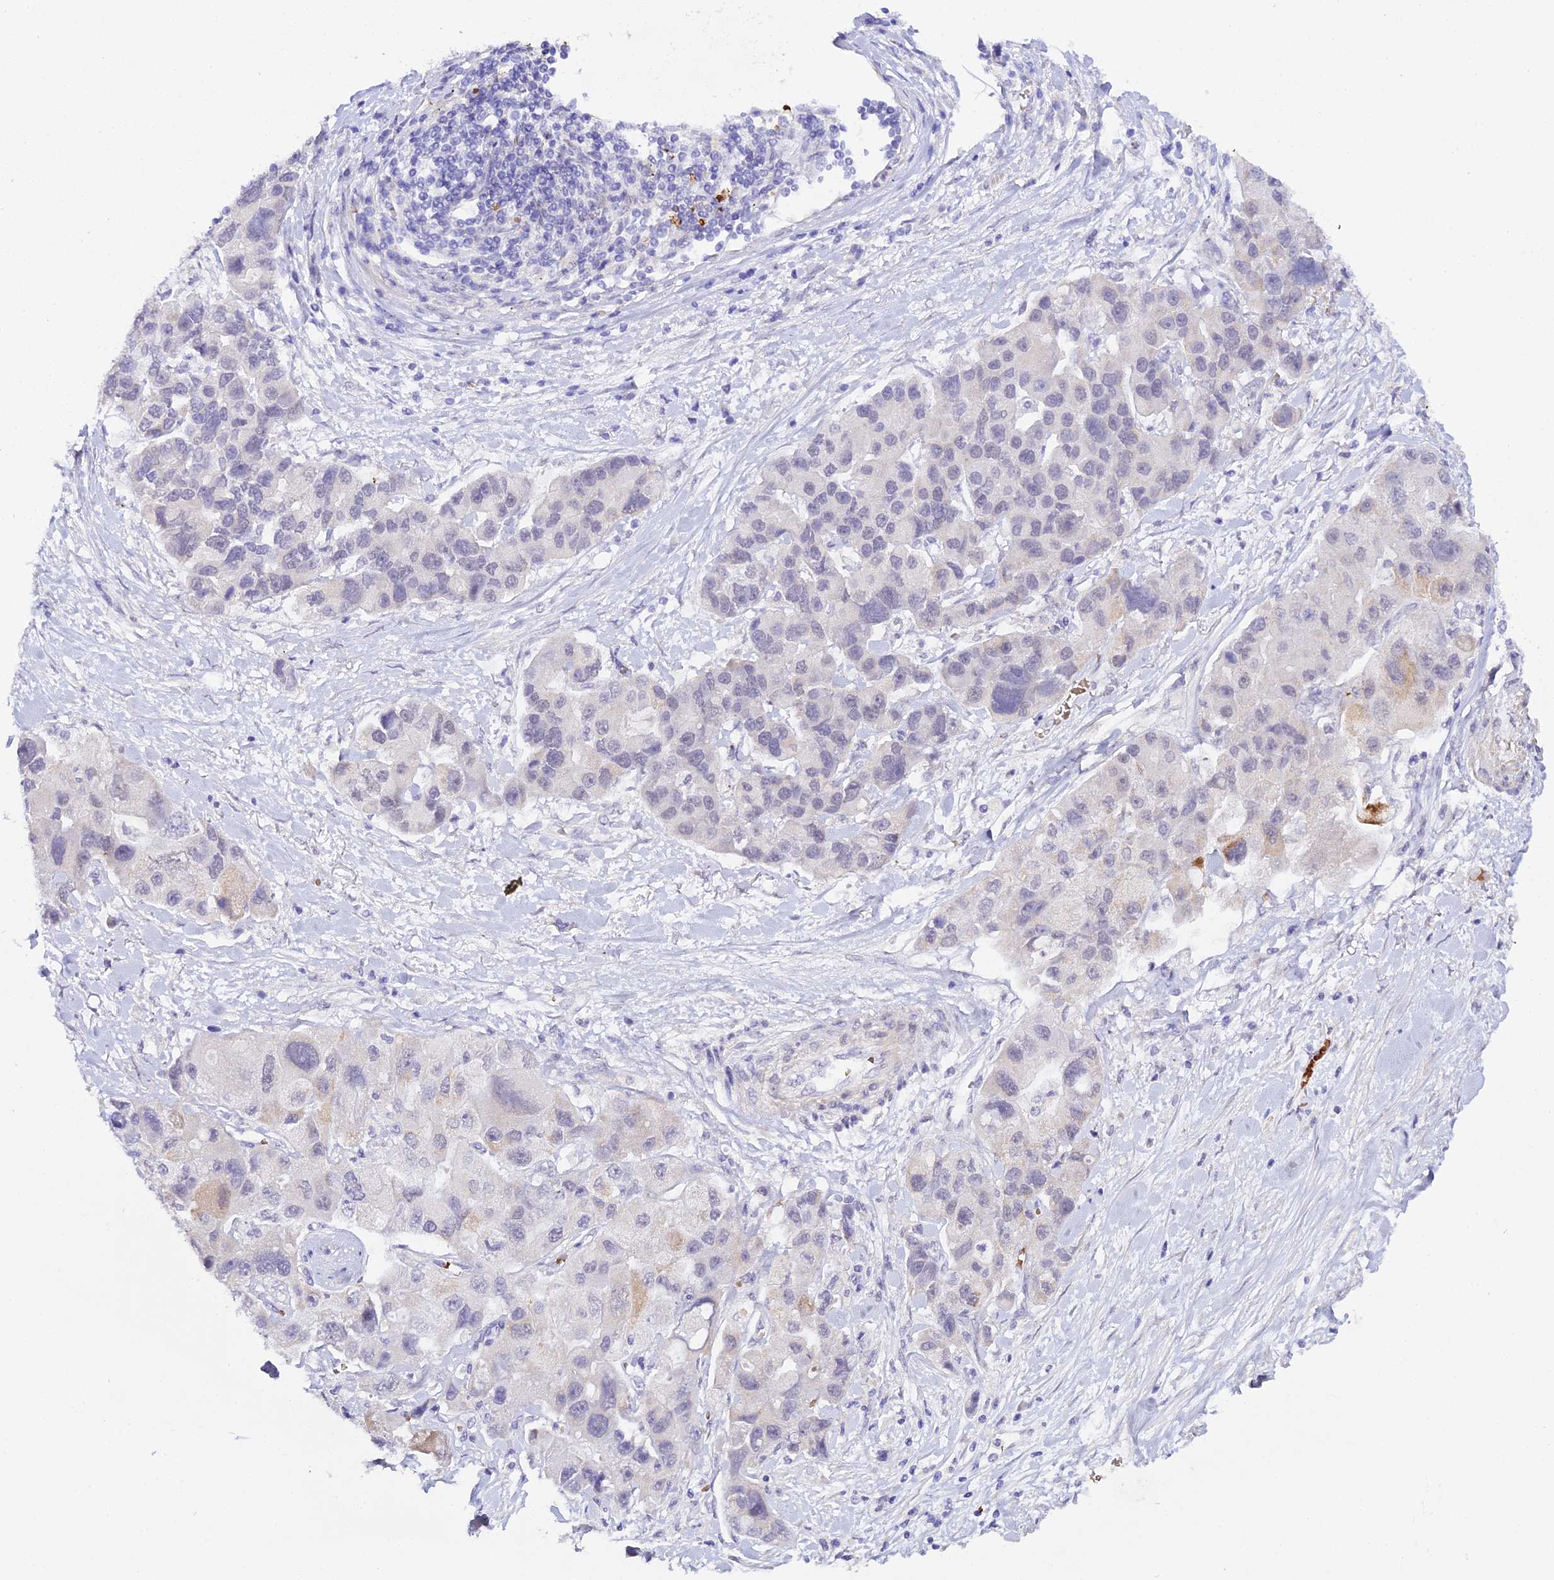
{"staining": {"intensity": "weak", "quantity": "<25%", "location": "cytoplasmic/membranous"}, "tissue": "lung cancer", "cell_type": "Tumor cells", "image_type": "cancer", "snomed": [{"axis": "morphology", "description": "Adenocarcinoma, NOS"}, {"axis": "topography", "description": "Lung"}], "caption": "A high-resolution histopathology image shows IHC staining of adenocarcinoma (lung), which reveals no significant expression in tumor cells. (Brightfield microscopy of DAB immunohistochemistry (IHC) at high magnification).", "gene": "CFAP45", "patient": {"sex": "female", "age": 54}}